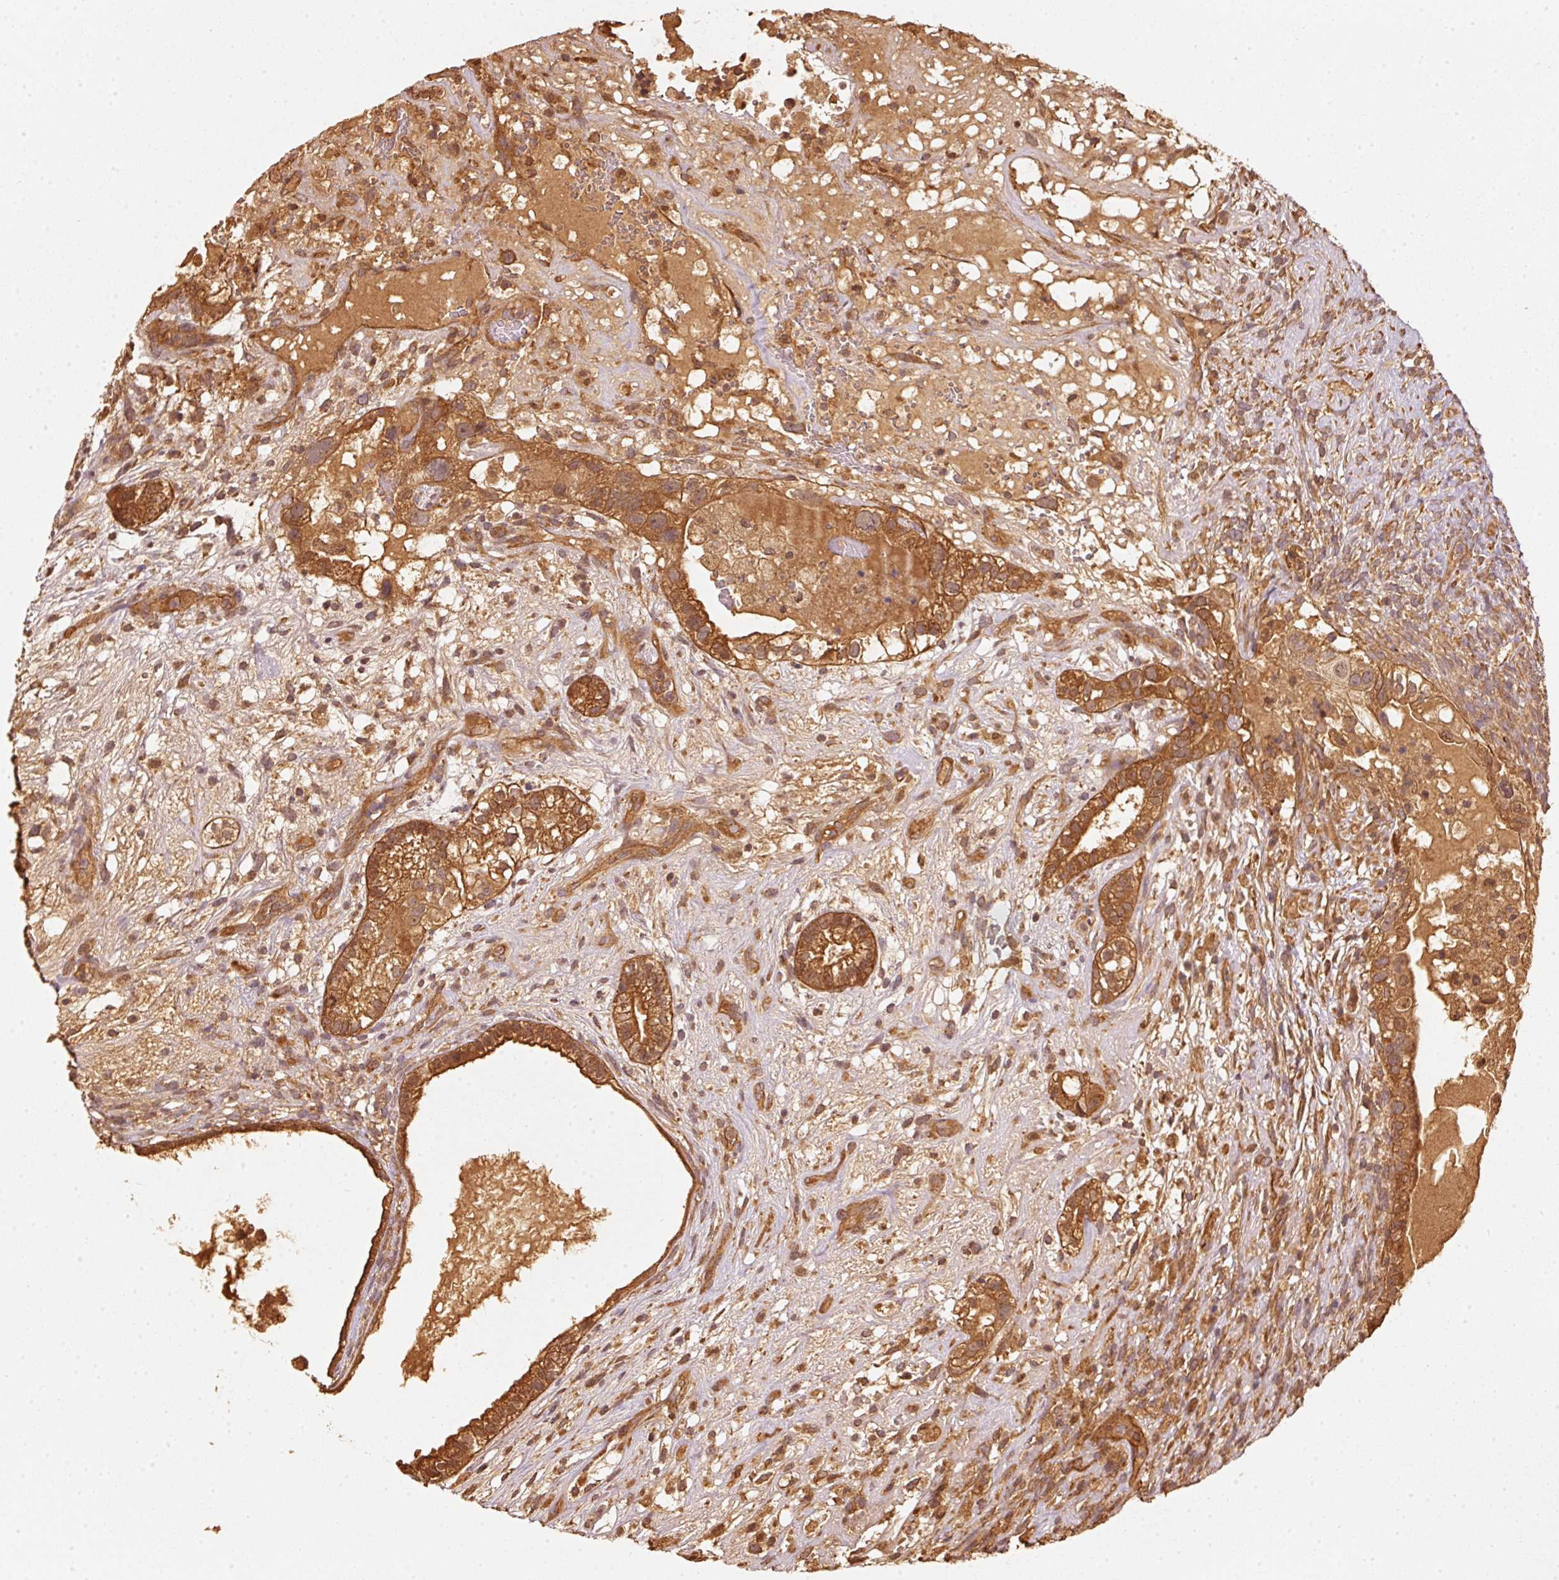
{"staining": {"intensity": "strong", "quantity": ">75%", "location": "cytoplasmic/membranous"}, "tissue": "testis cancer", "cell_type": "Tumor cells", "image_type": "cancer", "snomed": [{"axis": "morphology", "description": "Seminoma, NOS"}, {"axis": "morphology", "description": "Carcinoma, Embryonal, NOS"}, {"axis": "topography", "description": "Testis"}], "caption": "Immunohistochemistry (IHC) (DAB) staining of human testis cancer (embryonal carcinoma) exhibits strong cytoplasmic/membranous protein staining in about >75% of tumor cells. Using DAB (brown) and hematoxylin (blue) stains, captured at high magnification using brightfield microscopy.", "gene": "STAU1", "patient": {"sex": "male", "age": 41}}